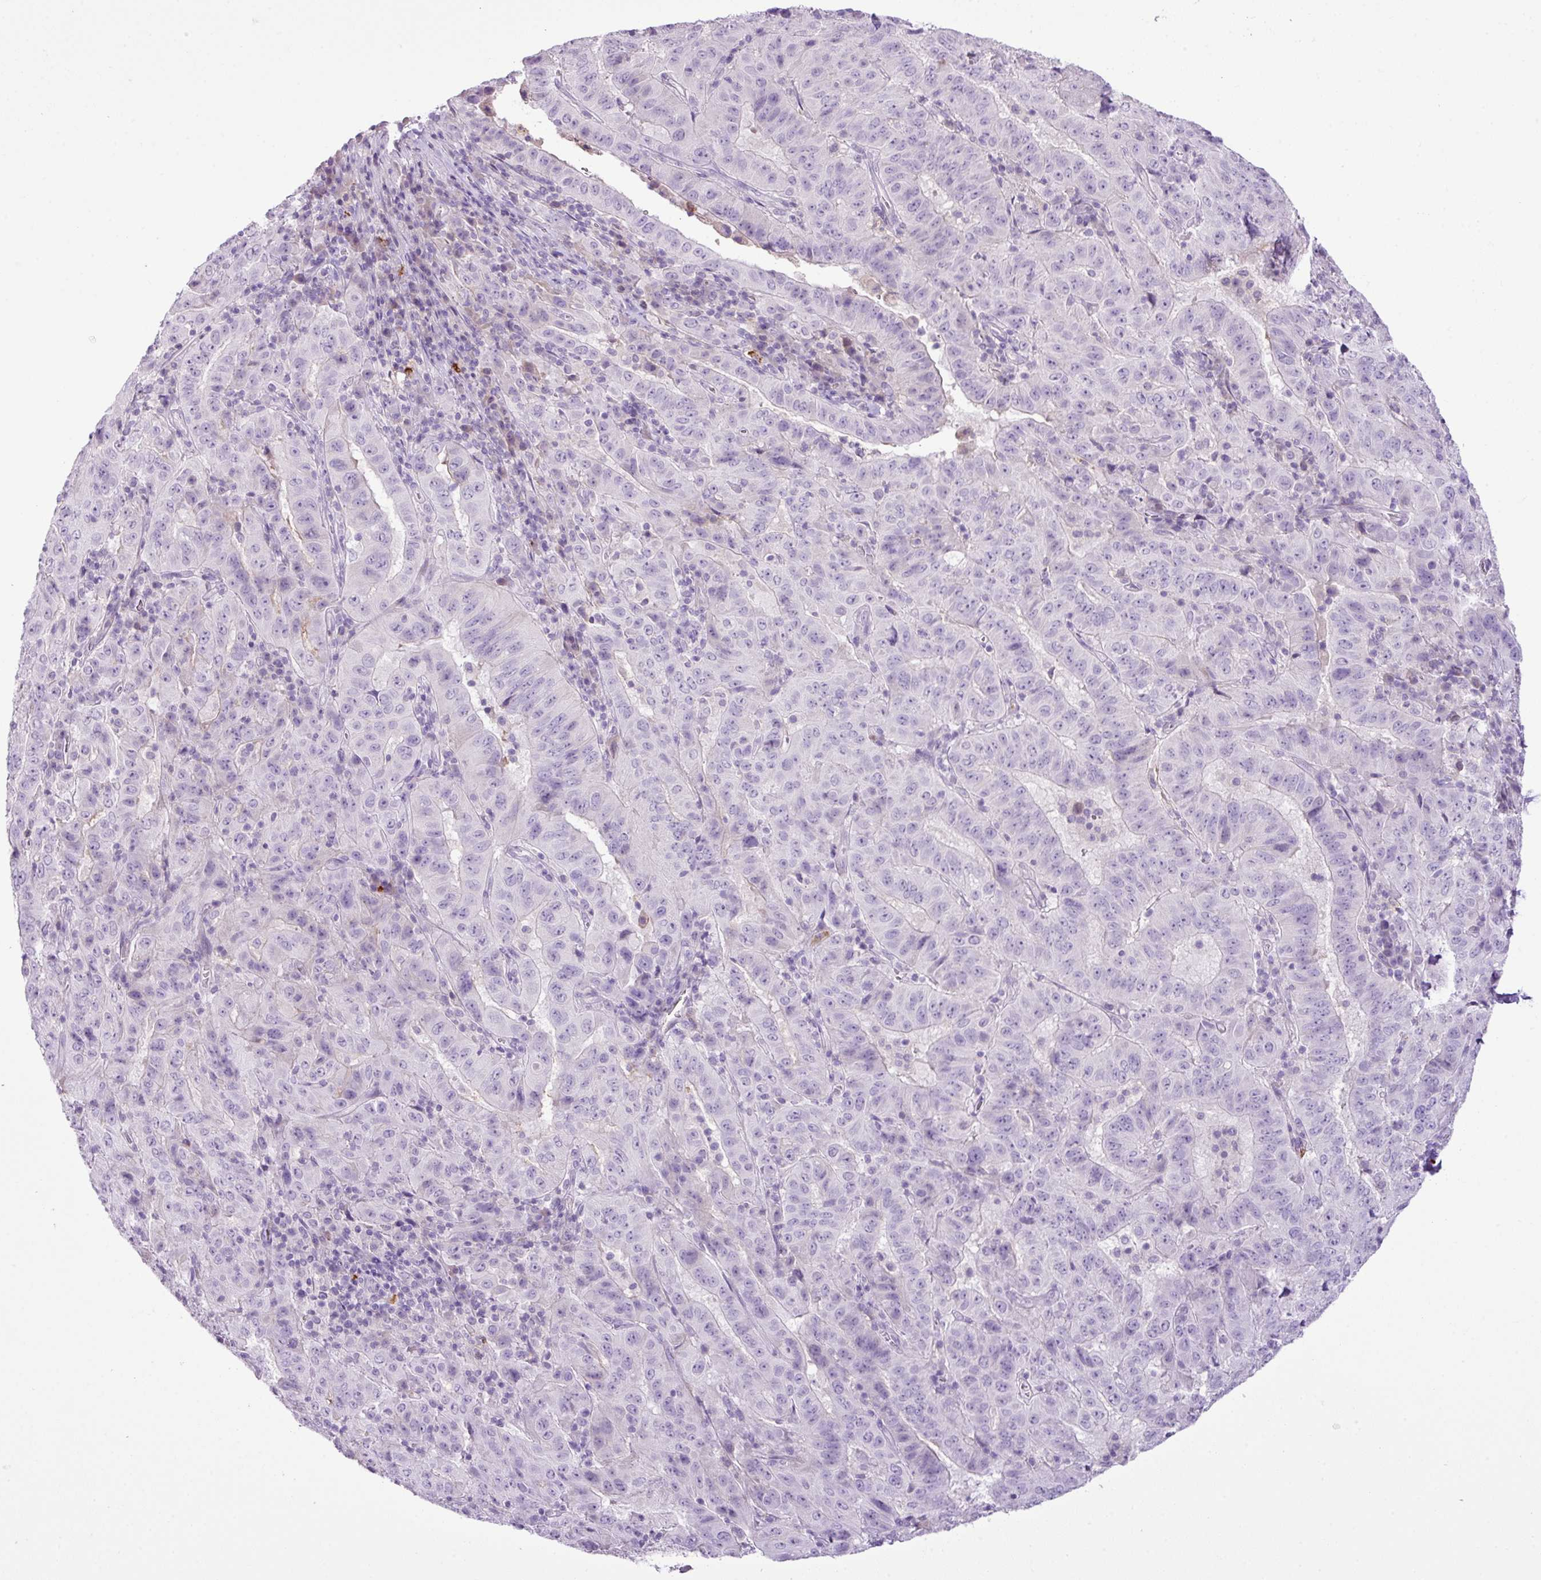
{"staining": {"intensity": "negative", "quantity": "none", "location": "none"}, "tissue": "pancreatic cancer", "cell_type": "Tumor cells", "image_type": "cancer", "snomed": [{"axis": "morphology", "description": "Adenocarcinoma, NOS"}, {"axis": "topography", "description": "Pancreas"}], "caption": "Immunohistochemistry (IHC) micrograph of adenocarcinoma (pancreatic) stained for a protein (brown), which displays no expression in tumor cells.", "gene": "HTR3E", "patient": {"sex": "male", "age": 63}}